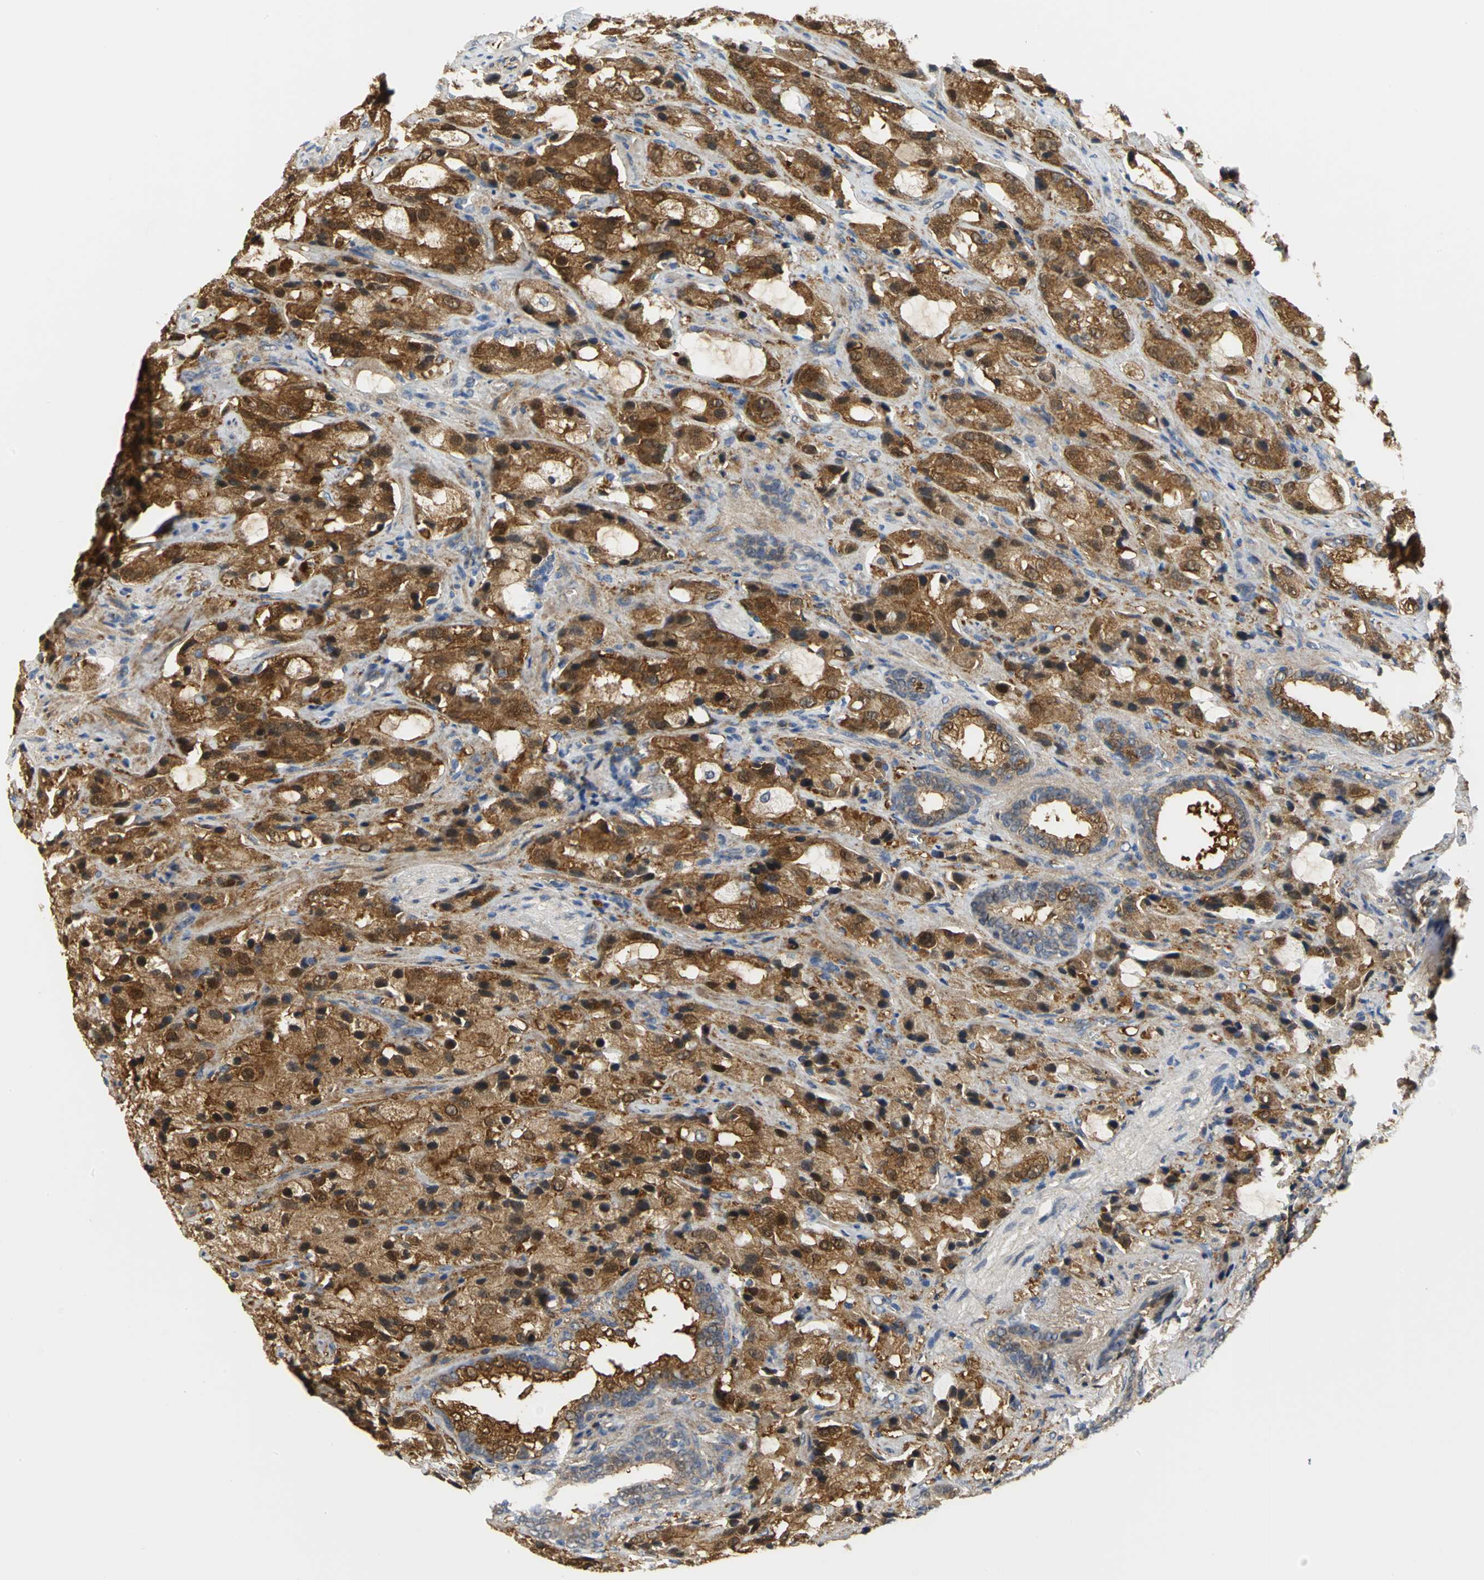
{"staining": {"intensity": "moderate", "quantity": ">75%", "location": "cytoplasmic/membranous"}, "tissue": "prostate cancer", "cell_type": "Tumor cells", "image_type": "cancer", "snomed": [{"axis": "morphology", "description": "Adenocarcinoma, High grade"}, {"axis": "topography", "description": "Prostate"}], "caption": "Prostate cancer (adenocarcinoma (high-grade)) tissue shows moderate cytoplasmic/membranous staining in about >75% of tumor cells, visualized by immunohistochemistry.", "gene": "PGM3", "patient": {"sex": "male", "age": 70}}